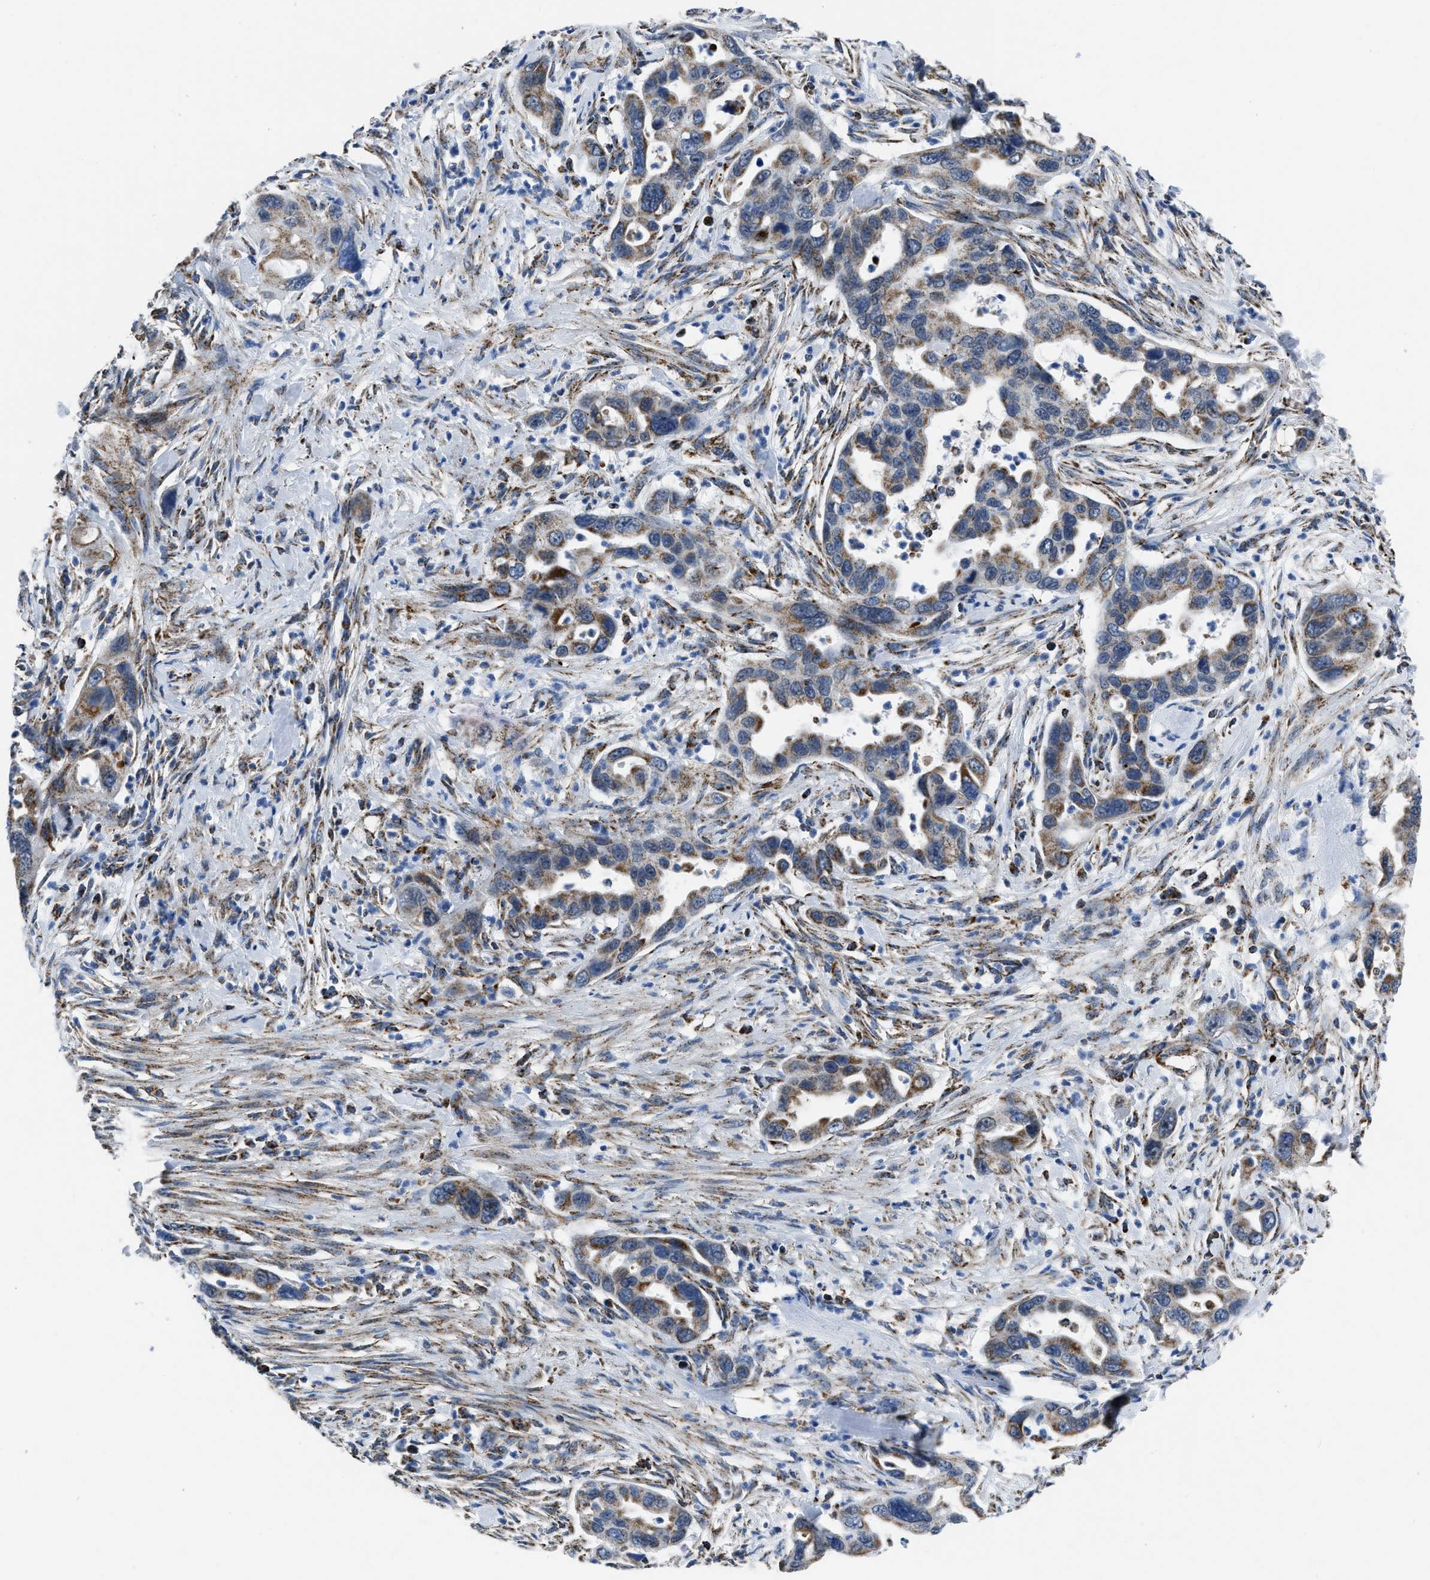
{"staining": {"intensity": "moderate", "quantity": ">75%", "location": "cytoplasmic/membranous"}, "tissue": "pancreatic cancer", "cell_type": "Tumor cells", "image_type": "cancer", "snomed": [{"axis": "morphology", "description": "Adenocarcinoma, NOS"}, {"axis": "topography", "description": "Pancreas"}], "caption": "Protein positivity by IHC demonstrates moderate cytoplasmic/membranous expression in about >75% of tumor cells in adenocarcinoma (pancreatic).", "gene": "NSD3", "patient": {"sex": "female", "age": 70}}